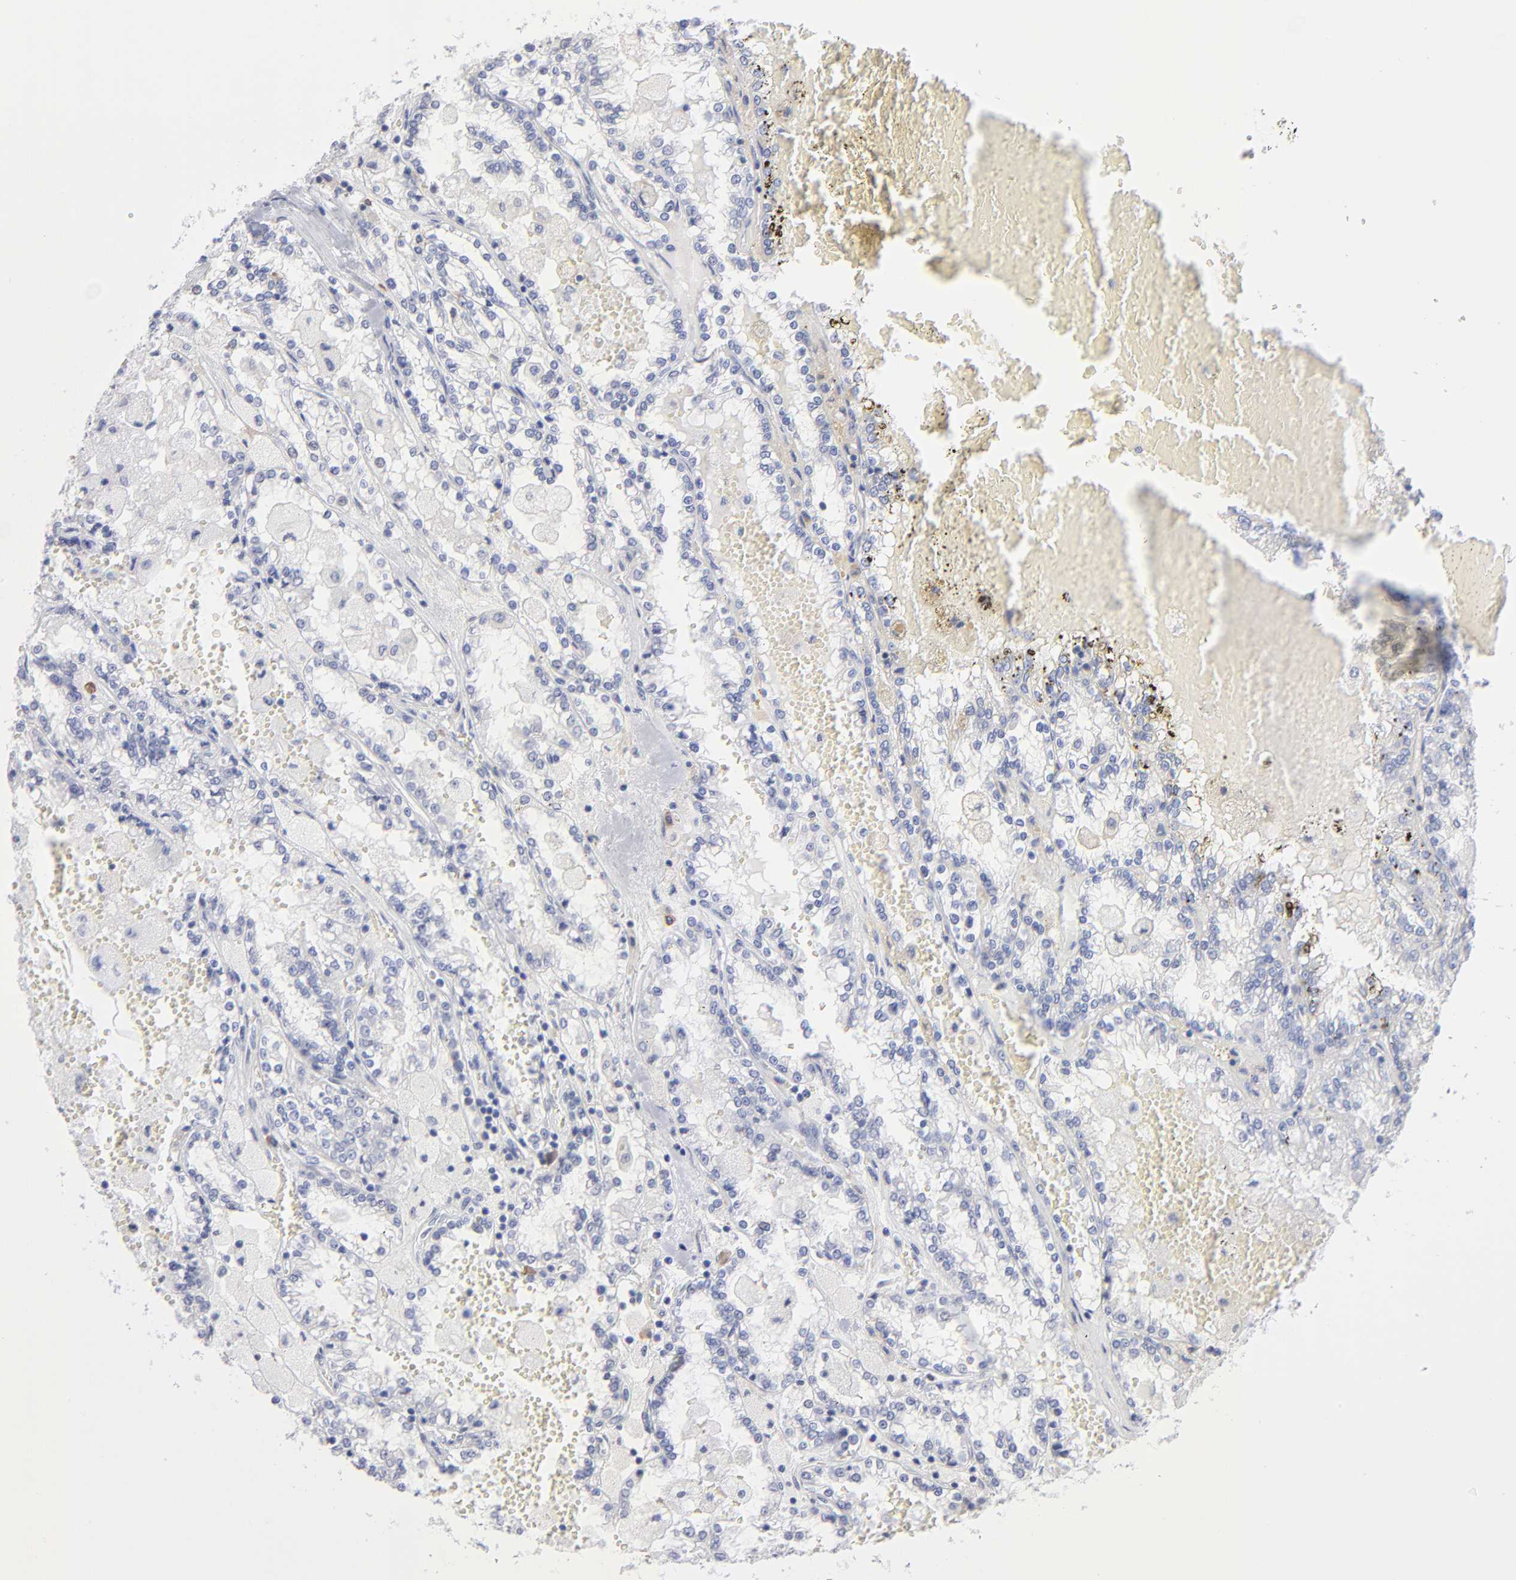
{"staining": {"intensity": "negative", "quantity": "none", "location": "none"}, "tissue": "renal cancer", "cell_type": "Tumor cells", "image_type": "cancer", "snomed": [{"axis": "morphology", "description": "Adenocarcinoma, NOS"}, {"axis": "topography", "description": "Kidney"}], "caption": "DAB immunohistochemical staining of renal cancer shows no significant staining in tumor cells.", "gene": "LAT2", "patient": {"sex": "female", "age": 56}}